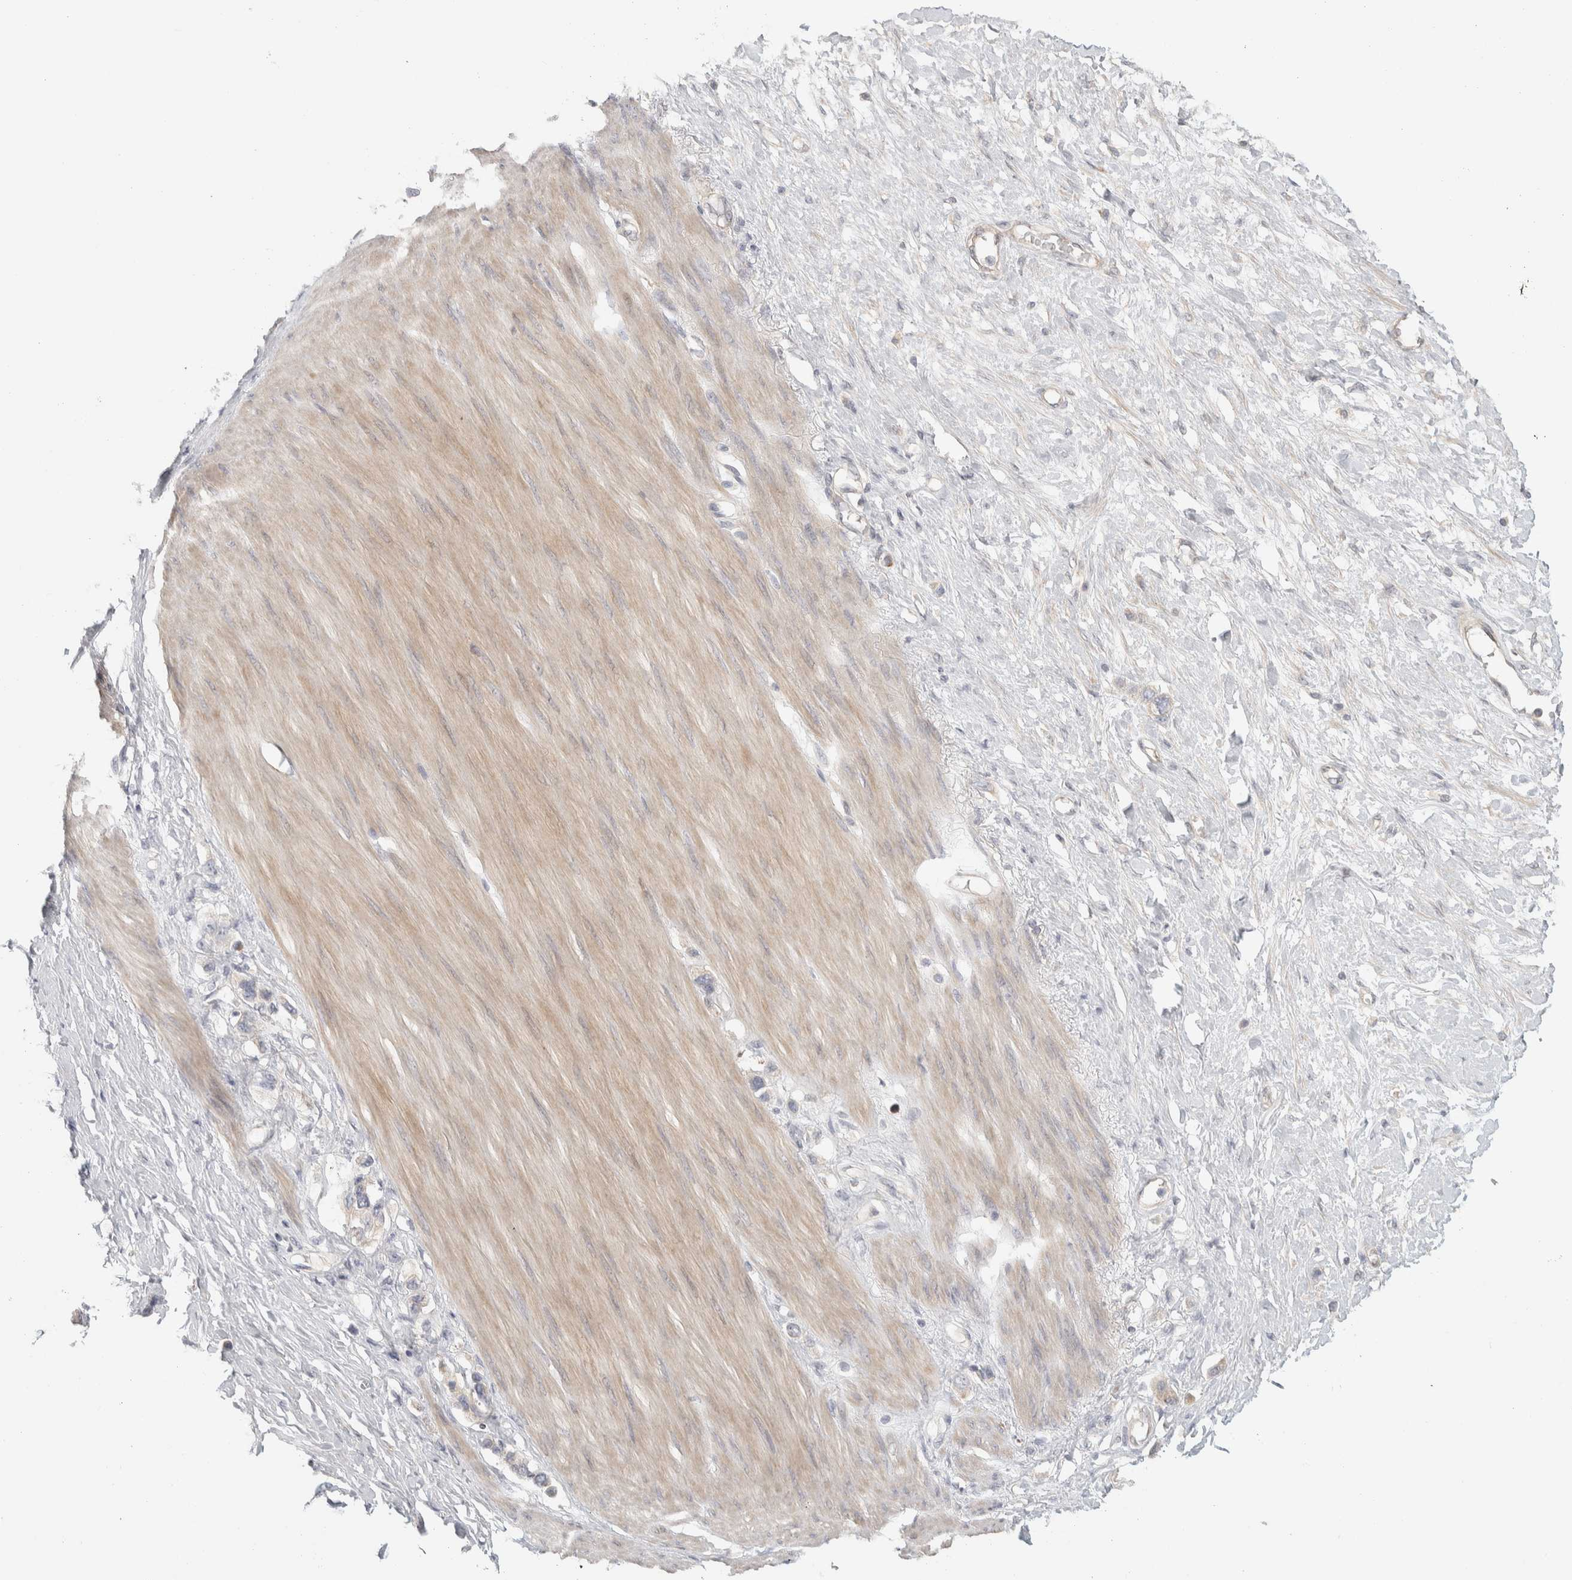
{"staining": {"intensity": "negative", "quantity": "none", "location": "none"}, "tissue": "stomach cancer", "cell_type": "Tumor cells", "image_type": "cancer", "snomed": [{"axis": "morphology", "description": "Adenocarcinoma, NOS"}, {"axis": "topography", "description": "Stomach"}], "caption": "IHC photomicrograph of neoplastic tissue: stomach cancer (adenocarcinoma) stained with DAB (3,3'-diaminobenzidine) displays no significant protein staining in tumor cells. (DAB (3,3'-diaminobenzidine) IHC, high magnification).", "gene": "DCXR", "patient": {"sex": "female", "age": 65}}